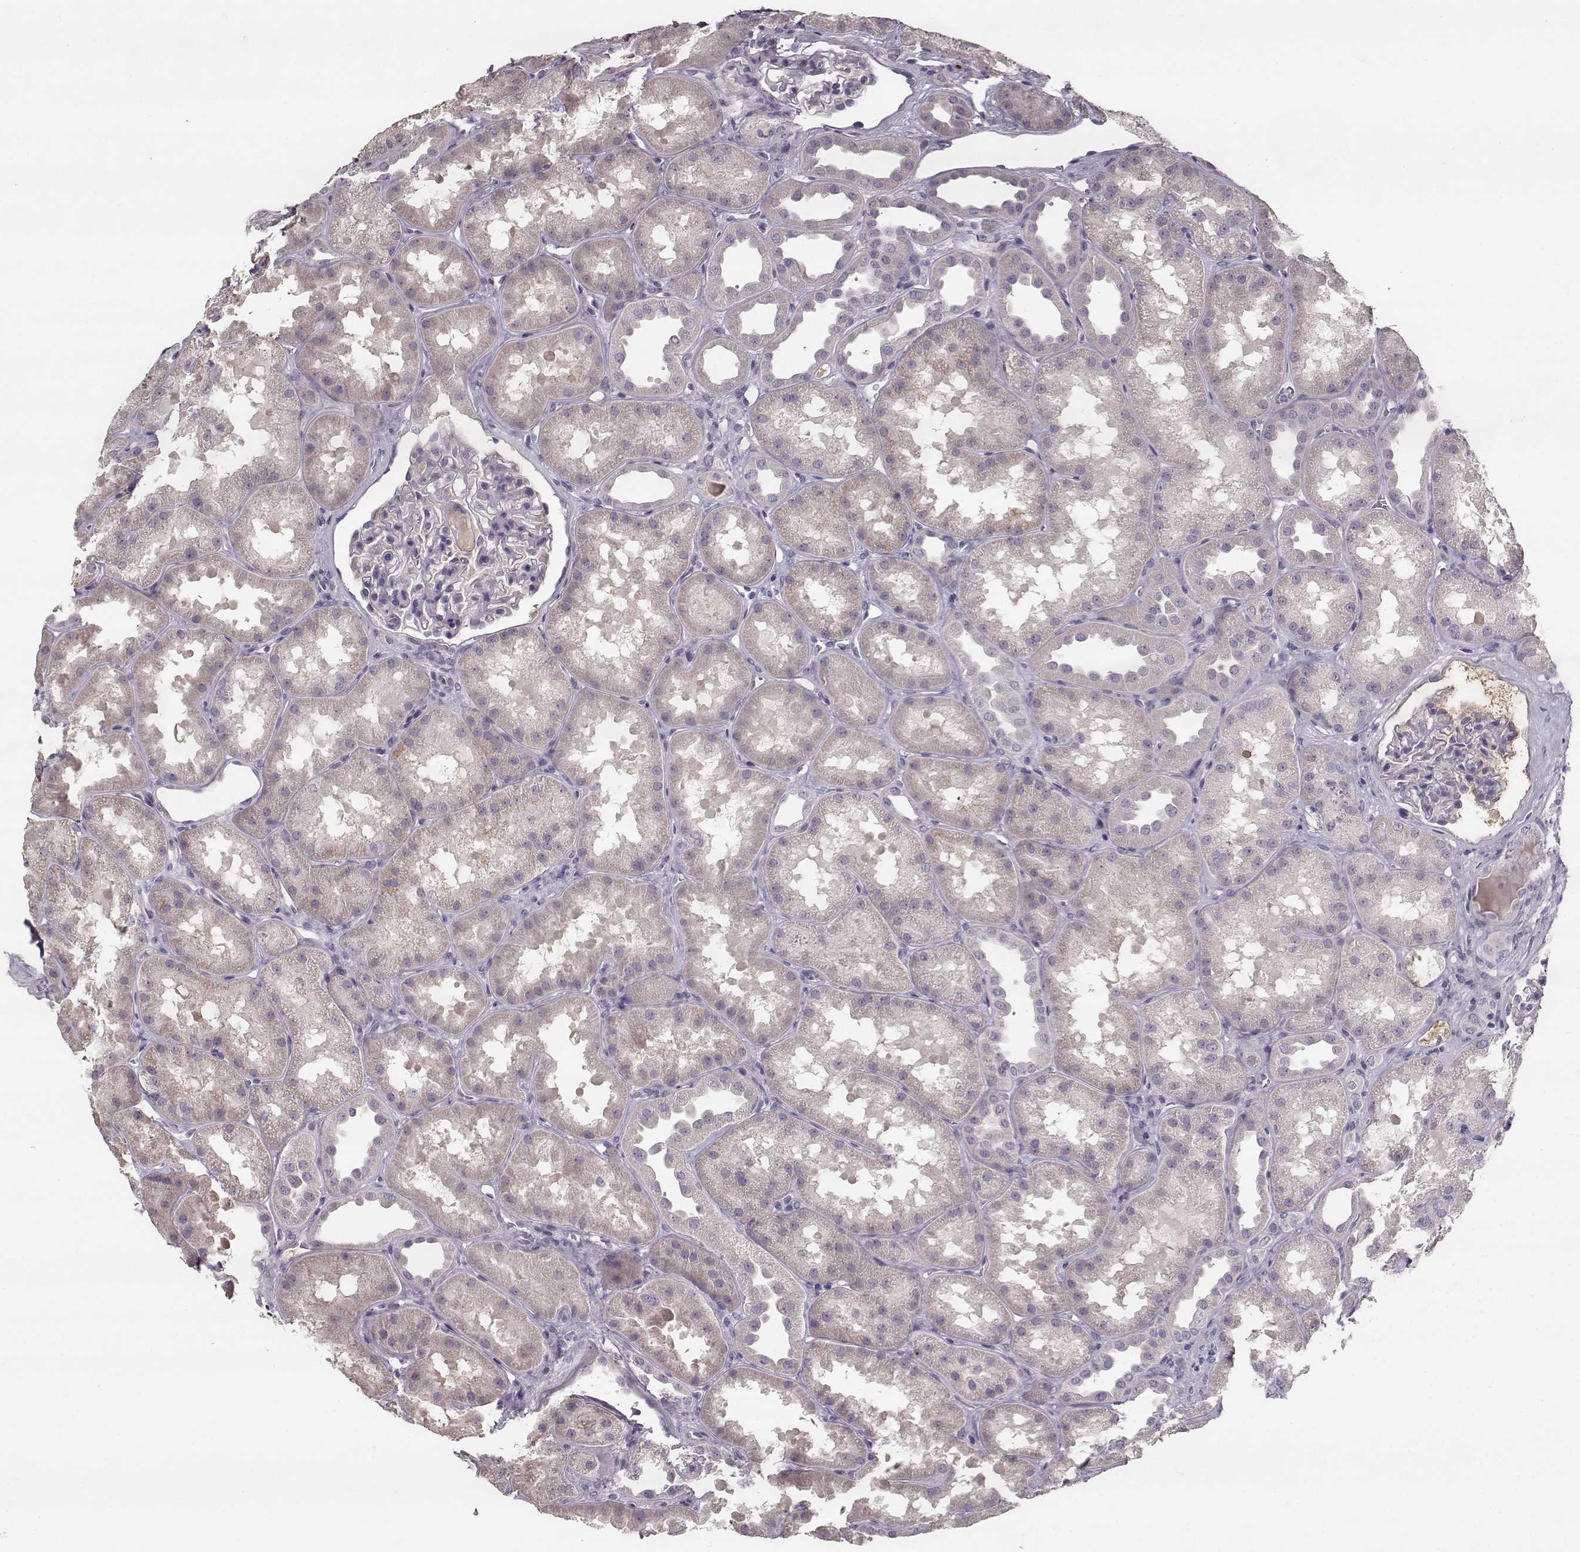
{"staining": {"intensity": "negative", "quantity": "none", "location": "none"}, "tissue": "kidney", "cell_type": "Cells in glomeruli", "image_type": "normal", "snomed": [{"axis": "morphology", "description": "Normal tissue, NOS"}, {"axis": "topography", "description": "Kidney"}], "caption": "Protein analysis of normal kidney demonstrates no significant staining in cells in glomeruli.", "gene": "YJEFN3", "patient": {"sex": "male", "age": 61}}